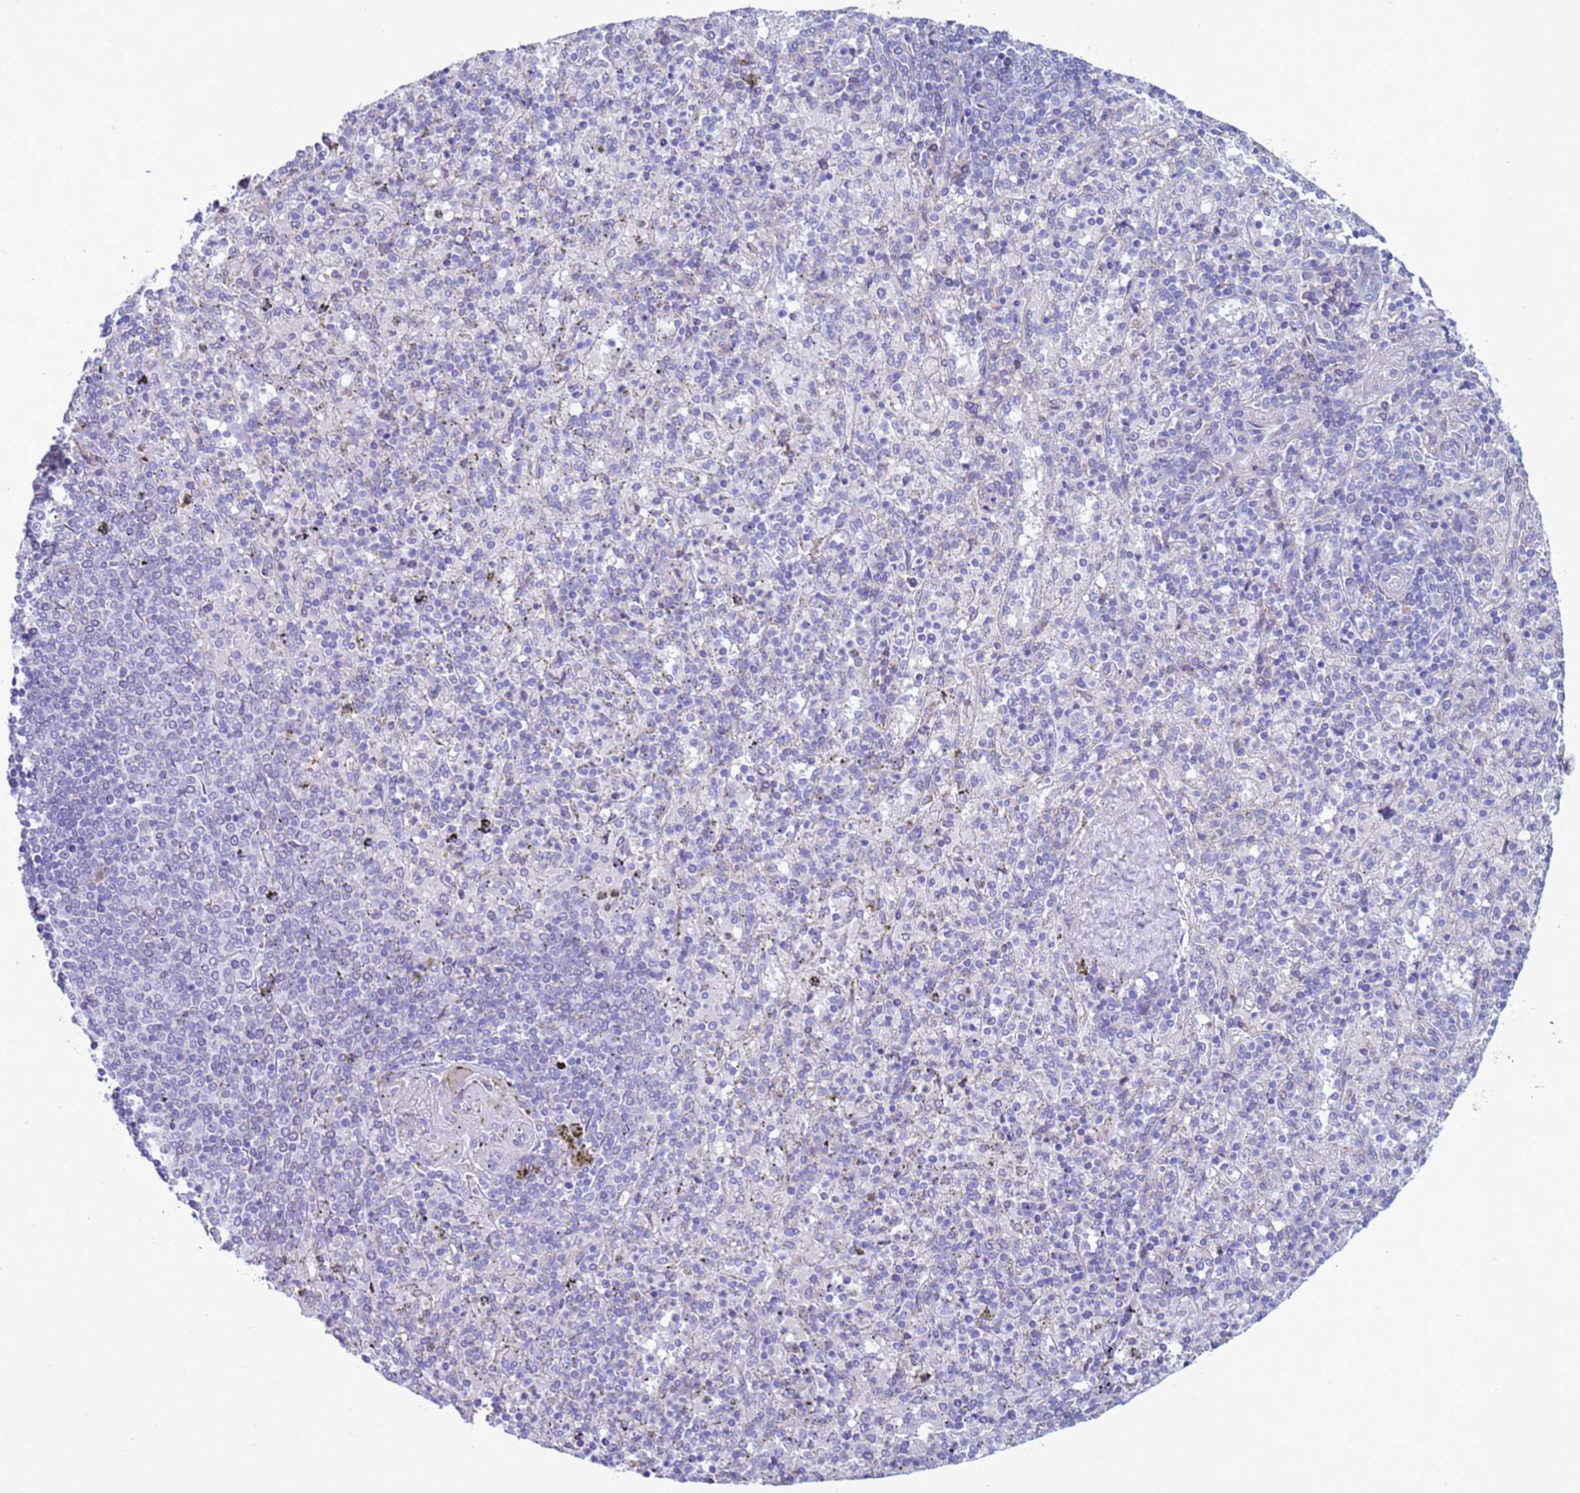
{"staining": {"intensity": "negative", "quantity": "none", "location": "none"}, "tissue": "spleen", "cell_type": "Cells in red pulp", "image_type": "normal", "snomed": [{"axis": "morphology", "description": "Normal tissue, NOS"}, {"axis": "topography", "description": "Spleen"}], "caption": "High power microscopy histopathology image of an immunohistochemistry image of benign spleen, revealing no significant positivity in cells in red pulp. (DAB IHC visualized using brightfield microscopy, high magnification).", "gene": "ABHD17B", "patient": {"sex": "male", "age": 82}}